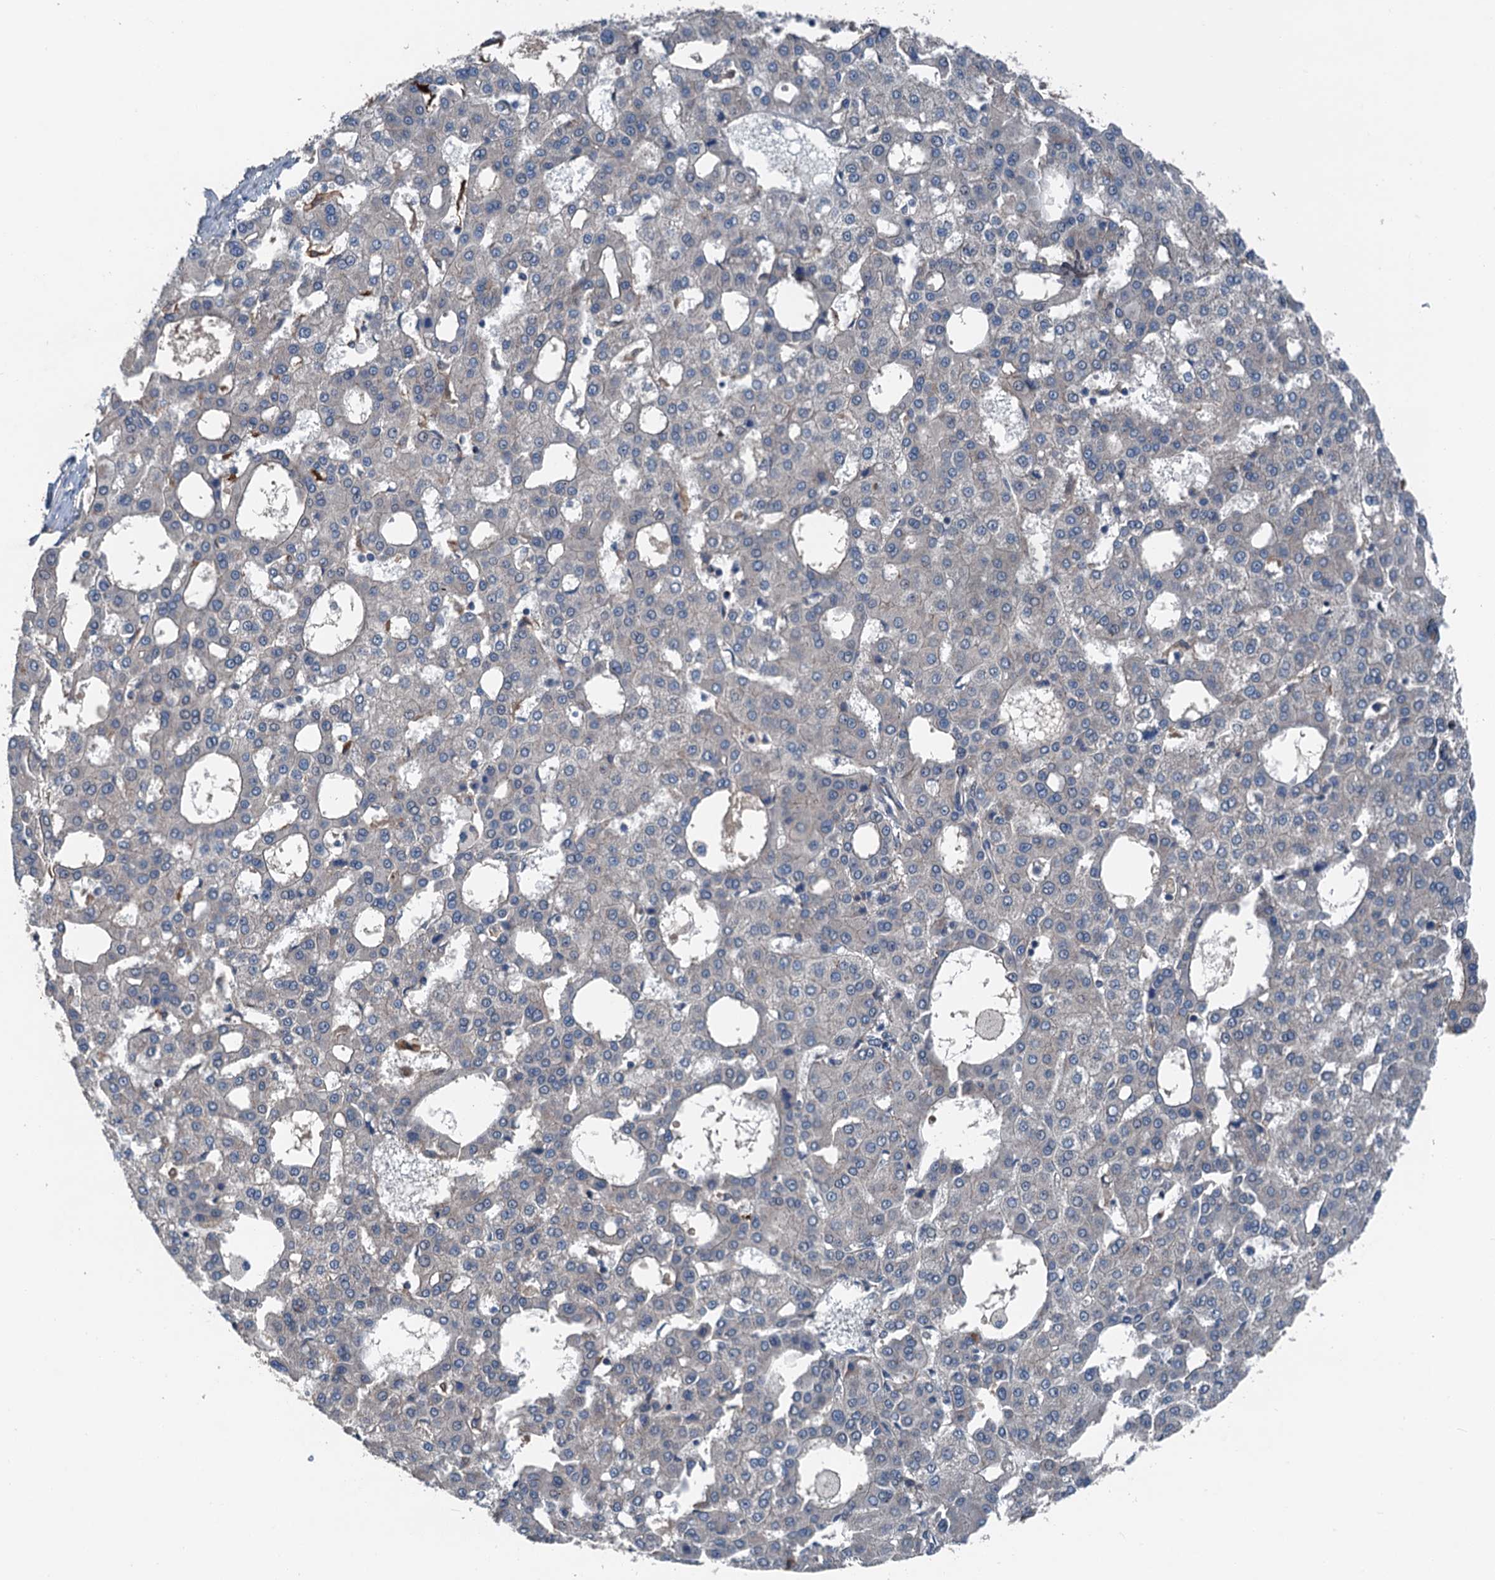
{"staining": {"intensity": "negative", "quantity": "none", "location": "none"}, "tissue": "liver cancer", "cell_type": "Tumor cells", "image_type": "cancer", "snomed": [{"axis": "morphology", "description": "Carcinoma, Hepatocellular, NOS"}, {"axis": "topography", "description": "Liver"}], "caption": "Immunohistochemistry (IHC) of human liver hepatocellular carcinoma exhibits no staining in tumor cells.", "gene": "SLC2A10", "patient": {"sex": "male", "age": 47}}